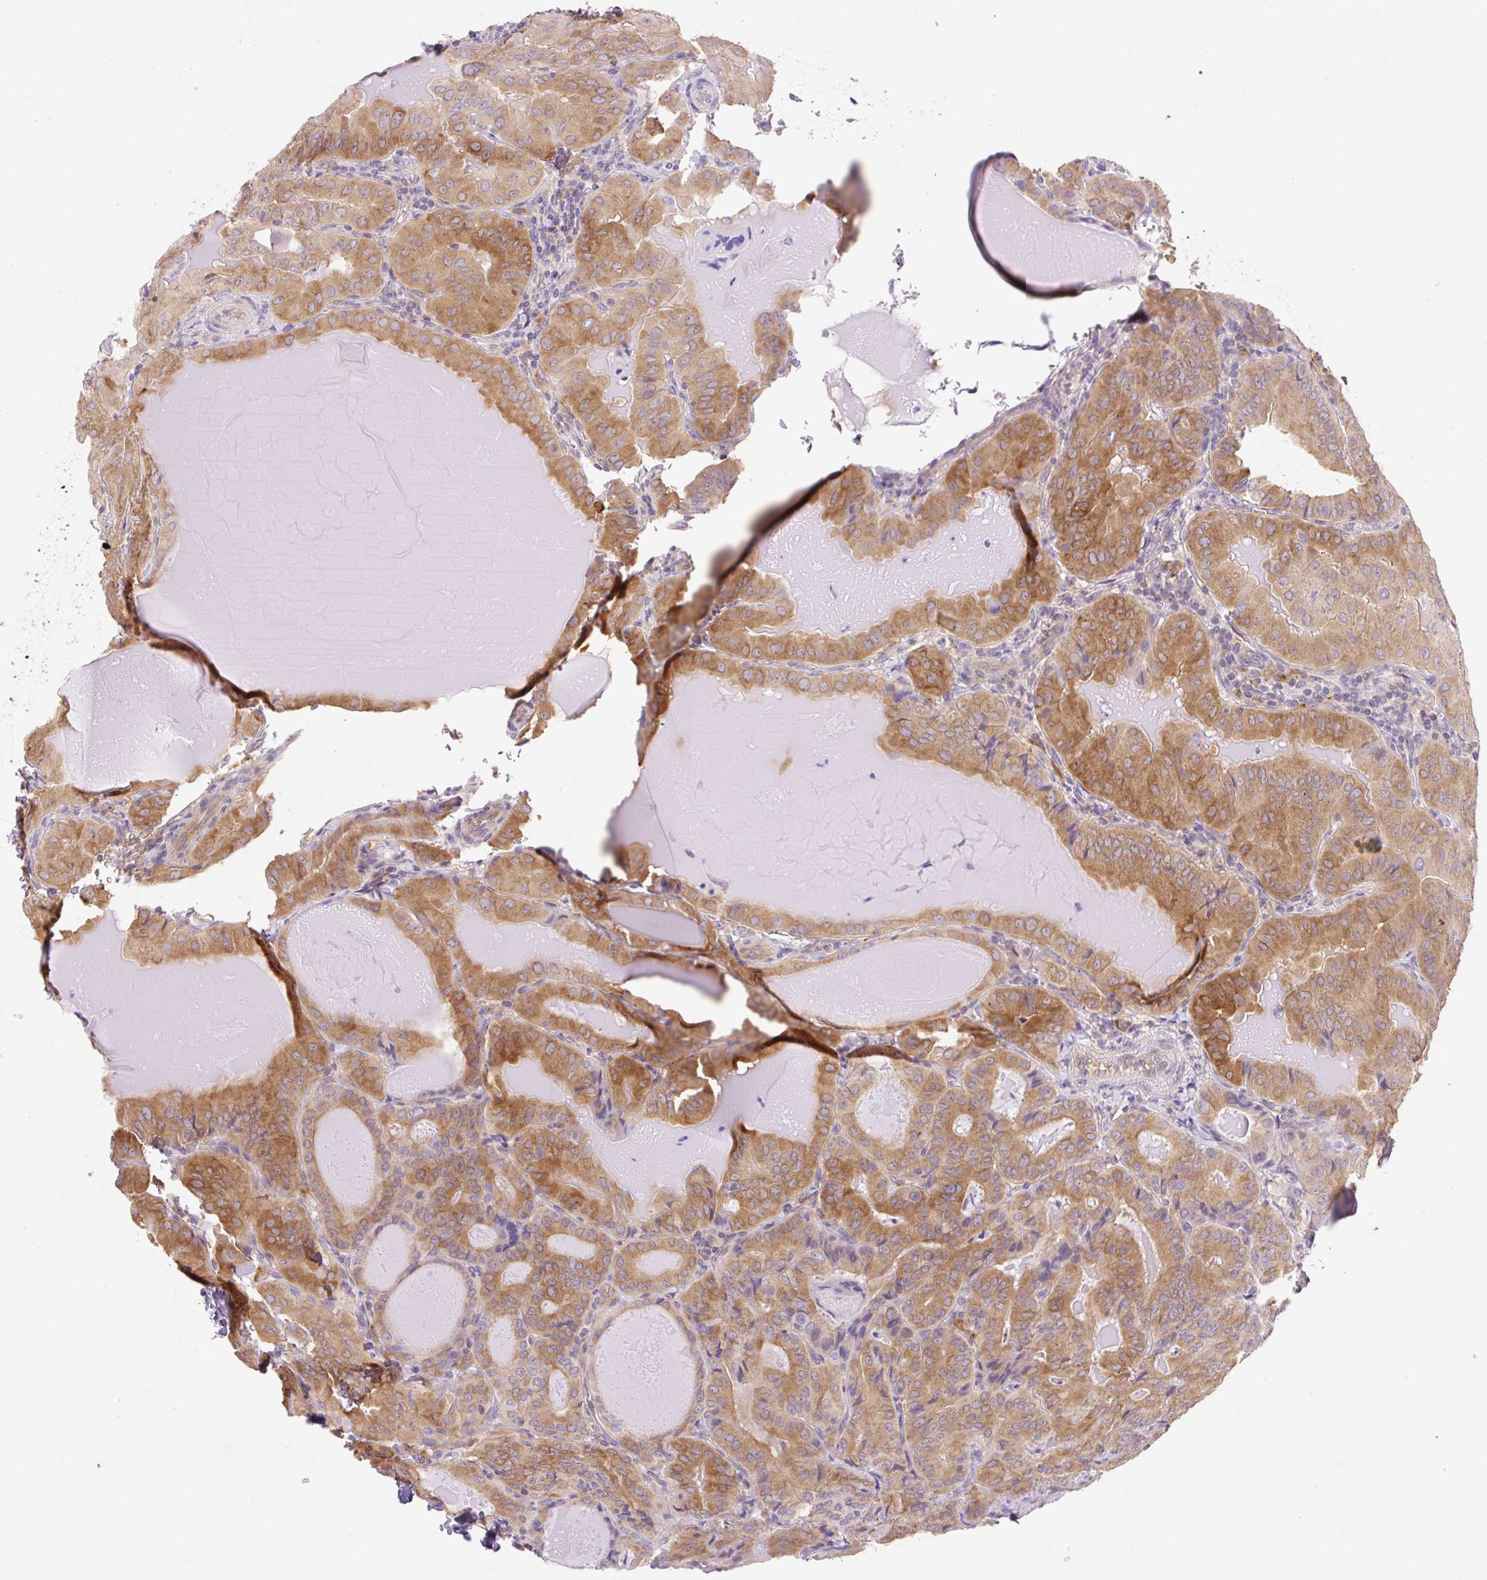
{"staining": {"intensity": "moderate", "quantity": ">75%", "location": "cytoplasmic/membranous"}, "tissue": "thyroid cancer", "cell_type": "Tumor cells", "image_type": "cancer", "snomed": [{"axis": "morphology", "description": "Papillary adenocarcinoma, NOS"}, {"axis": "topography", "description": "Thyroid gland"}], "caption": "Moderate cytoplasmic/membranous protein positivity is present in approximately >75% of tumor cells in thyroid cancer. The staining was performed using DAB (3,3'-diaminobenzidine), with brown indicating positive protein expression. Nuclei are stained blue with hematoxylin.", "gene": "CAMK2B", "patient": {"sex": "female", "age": 68}}